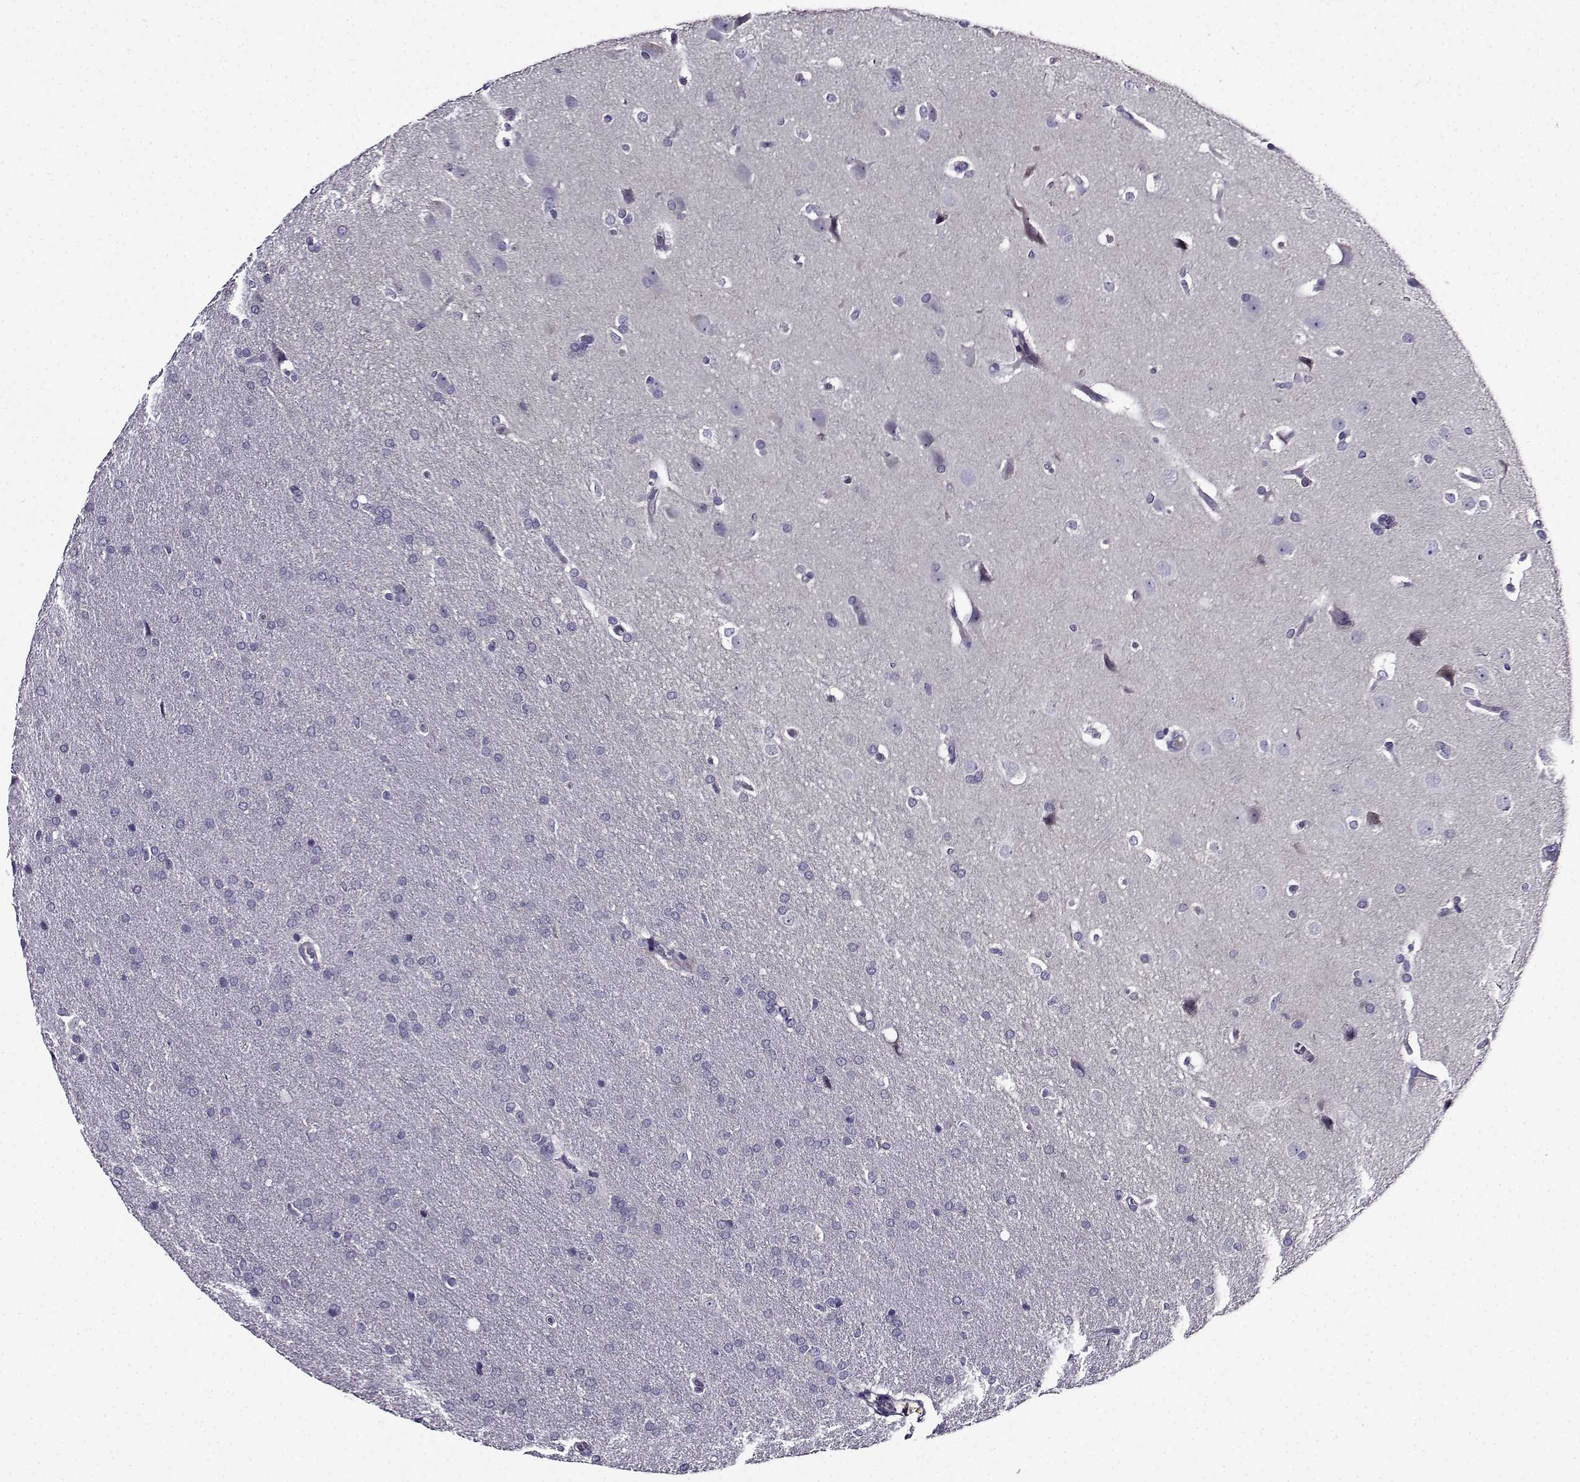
{"staining": {"intensity": "negative", "quantity": "none", "location": "none"}, "tissue": "glioma", "cell_type": "Tumor cells", "image_type": "cancer", "snomed": [{"axis": "morphology", "description": "Glioma, malignant, Low grade"}, {"axis": "topography", "description": "Brain"}], "caption": "Tumor cells are negative for protein expression in human glioma.", "gene": "TMEM266", "patient": {"sex": "female", "age": 32}}